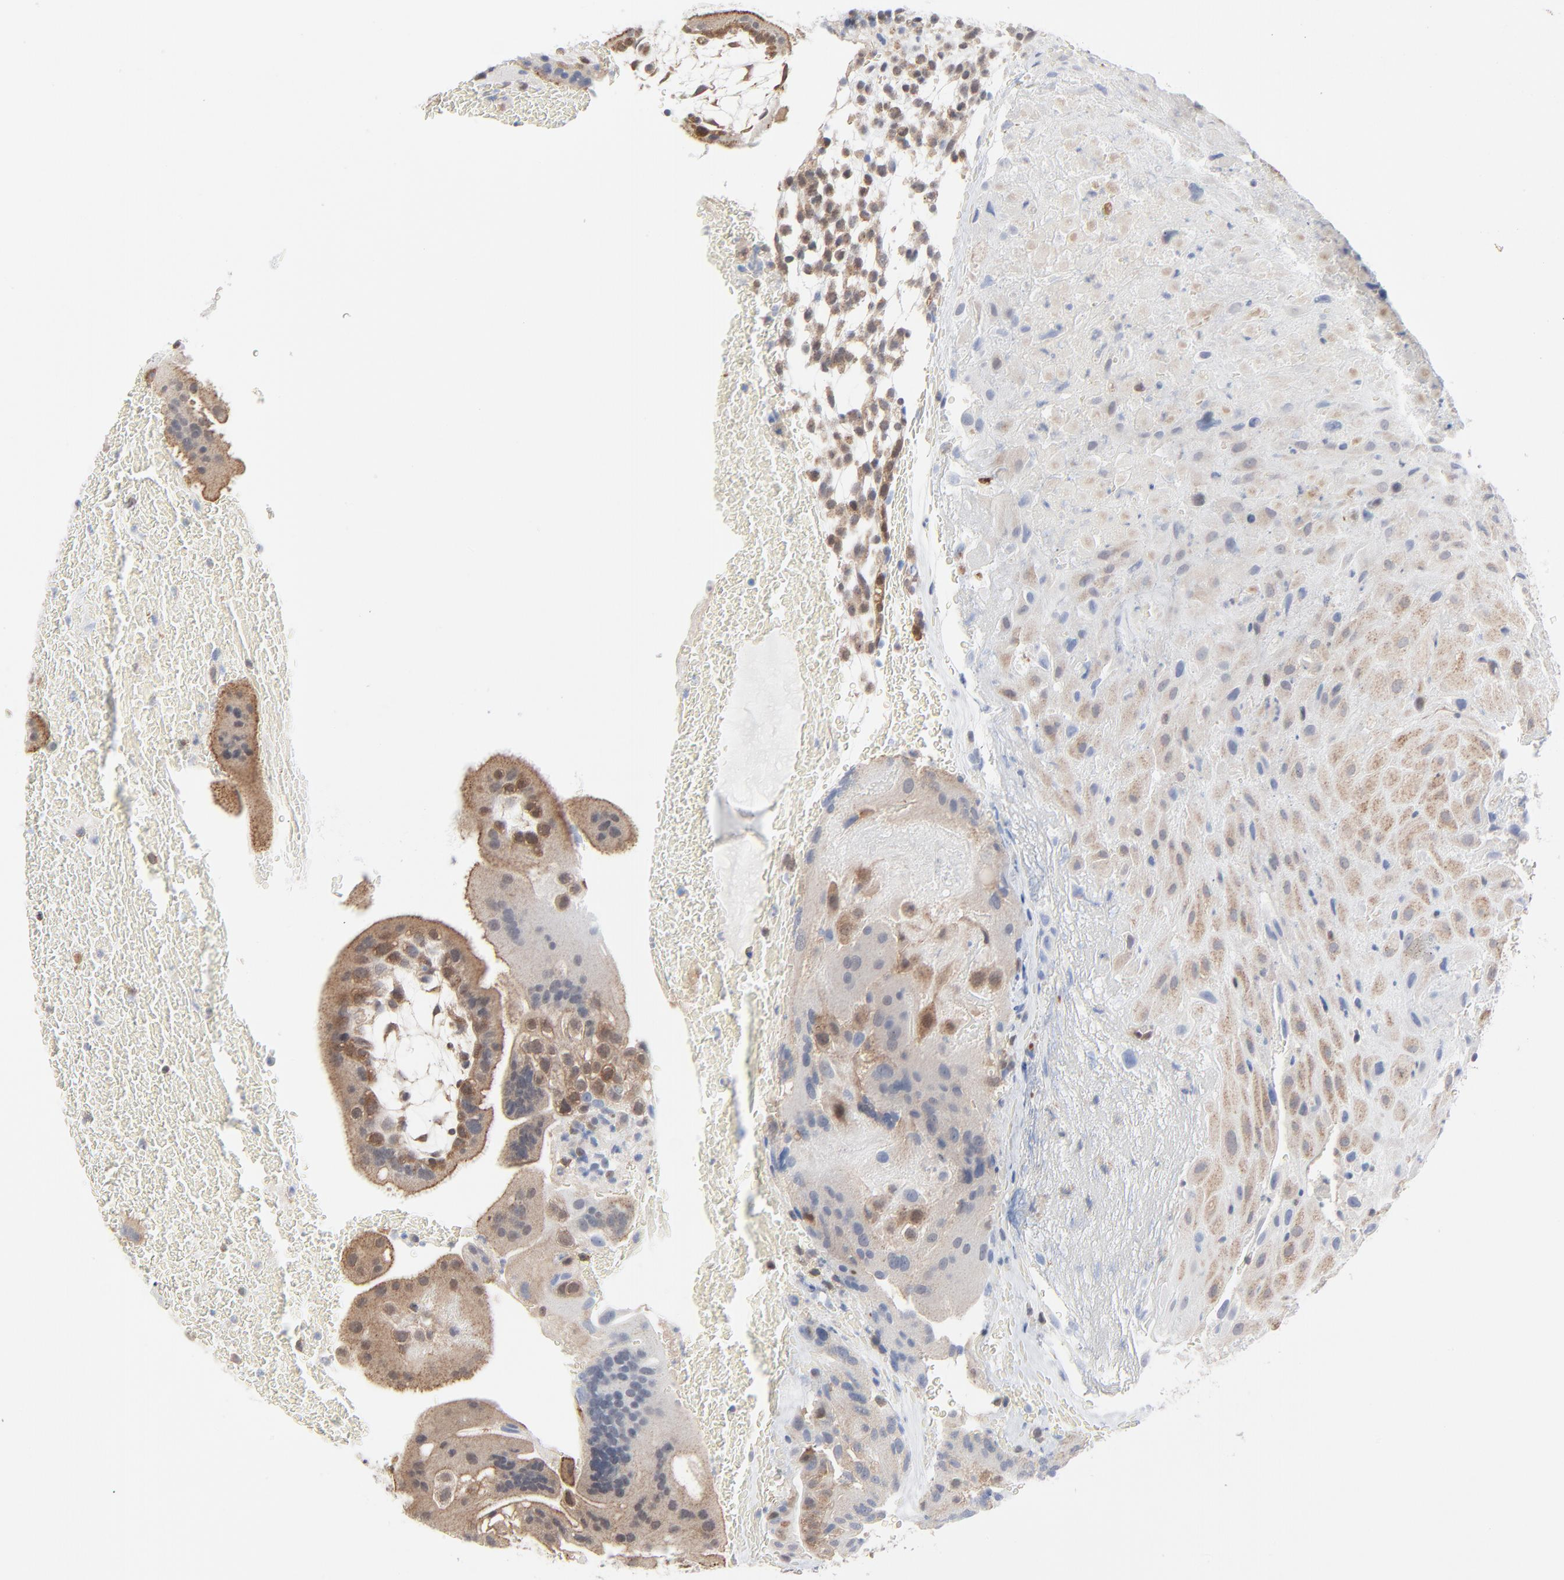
{"staining": {"intensity": "weak", "quantity": "25%-75%", "location": "cytoplasmic/membranous"}, "tissue": "placenta", "cell_type": "Decidual cells", "image_type": "normal", "snomed": [{"axis": "morphology", "description": "Normal tissue, NOS"}, {"axis": "topography", "description": "Placenta"}], "caption": "Protein analysis of unremarkable placenta reveals weak cytoplasmic/membranous positivity in approximately 25%-75% of decidual cells. The staining was performed using DAB, with brown indicating positive protein expression. Nuclei are stained blue with hematoxylin.", "gene": "RPS6KB1", "patient": {"sex": "female", "age": 19}}